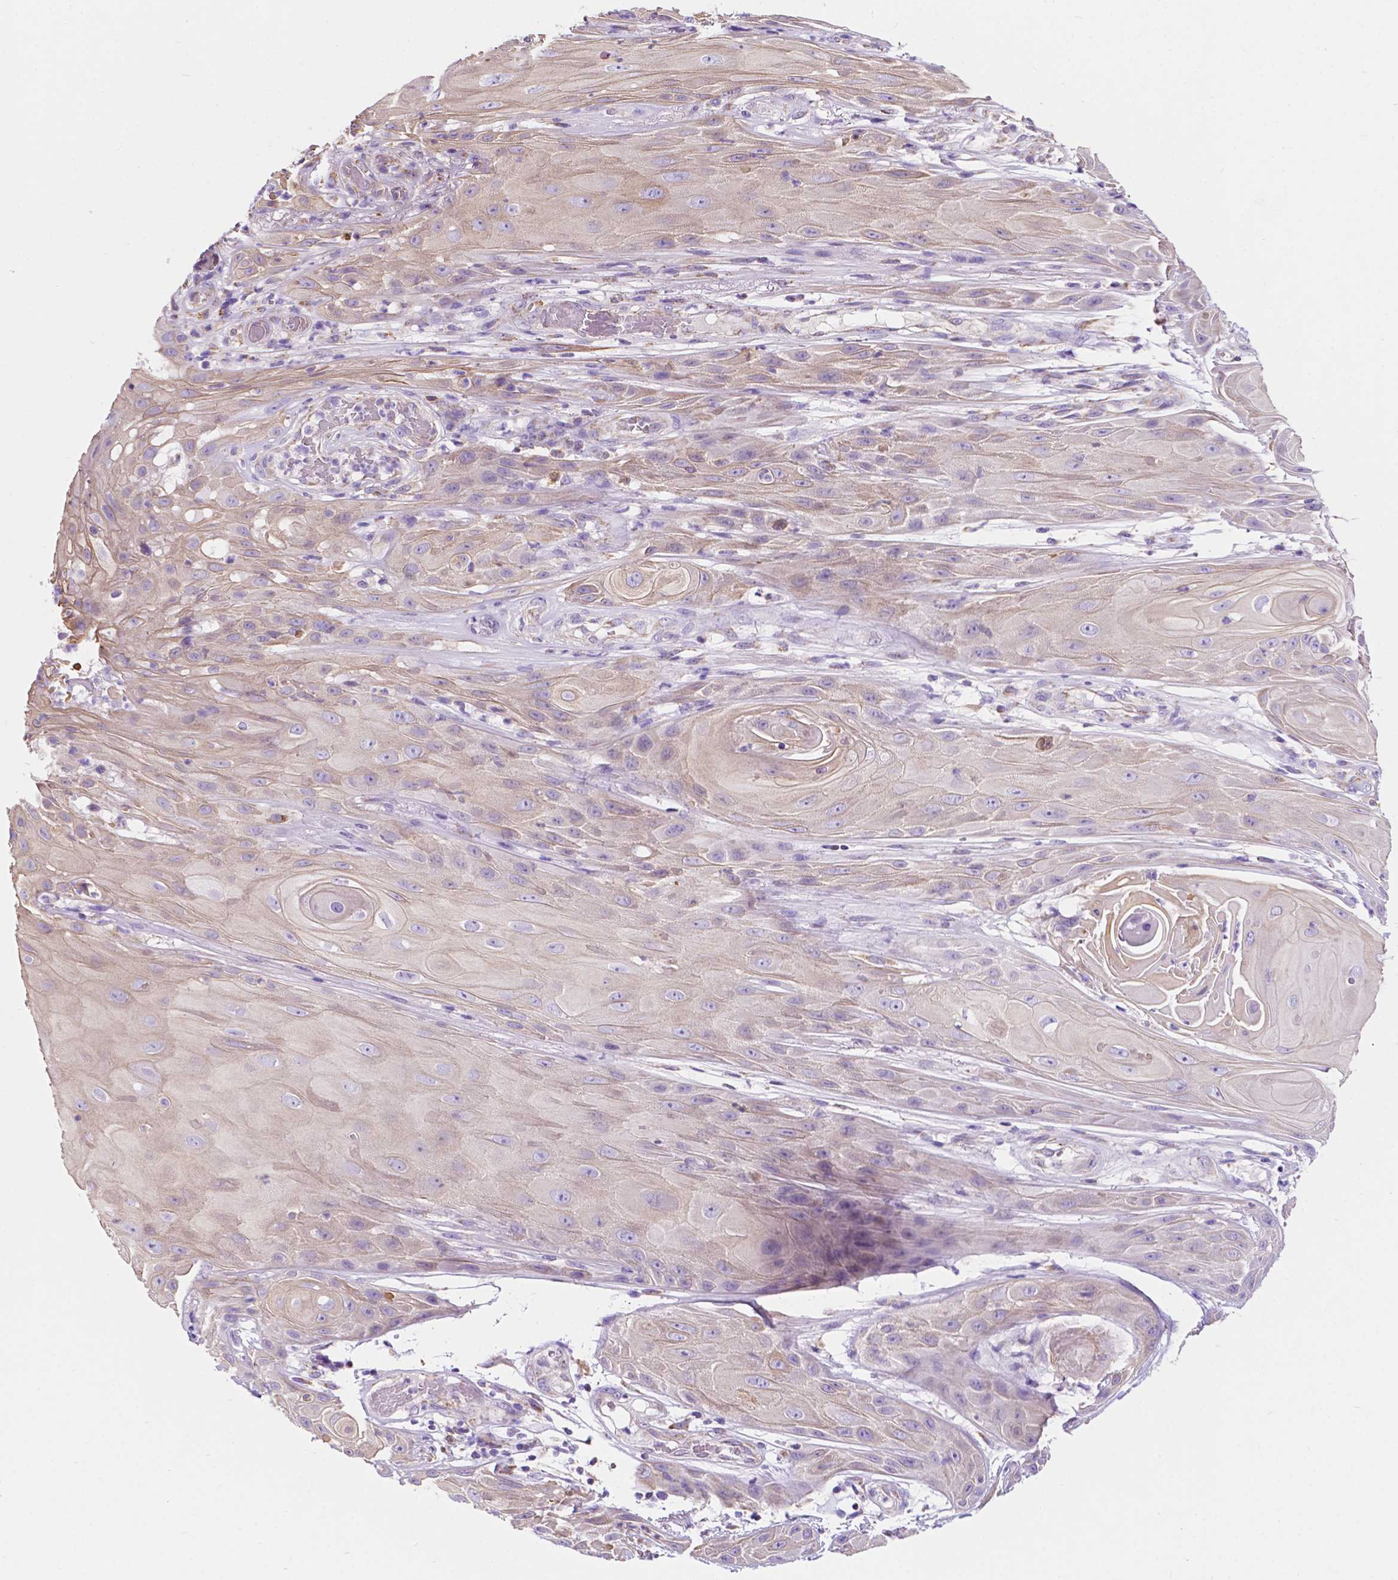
{"staining": {"intensity": "weak", "quantity": "<25%", "location": "cytoplasmic/membranous"}, "tissue": "skin cancer", "cell_type": "Tumor cells", "image_type": "cancer", "snomed": [{"axis": "morphology", "description": "Squamous cell carcinoma, NOS"}, {"axis": "topography", "description": "Skin"}], "caption": "Immunohistochemistry (IHC) photomicrograph of neoplastic tissue: skin cancer (squamous cell carcinoma) stained with DAB shows no significant protein positivity in tumor cells.", "gene": "TRPV5", "patient": {"sex": "male", "age": 62}}